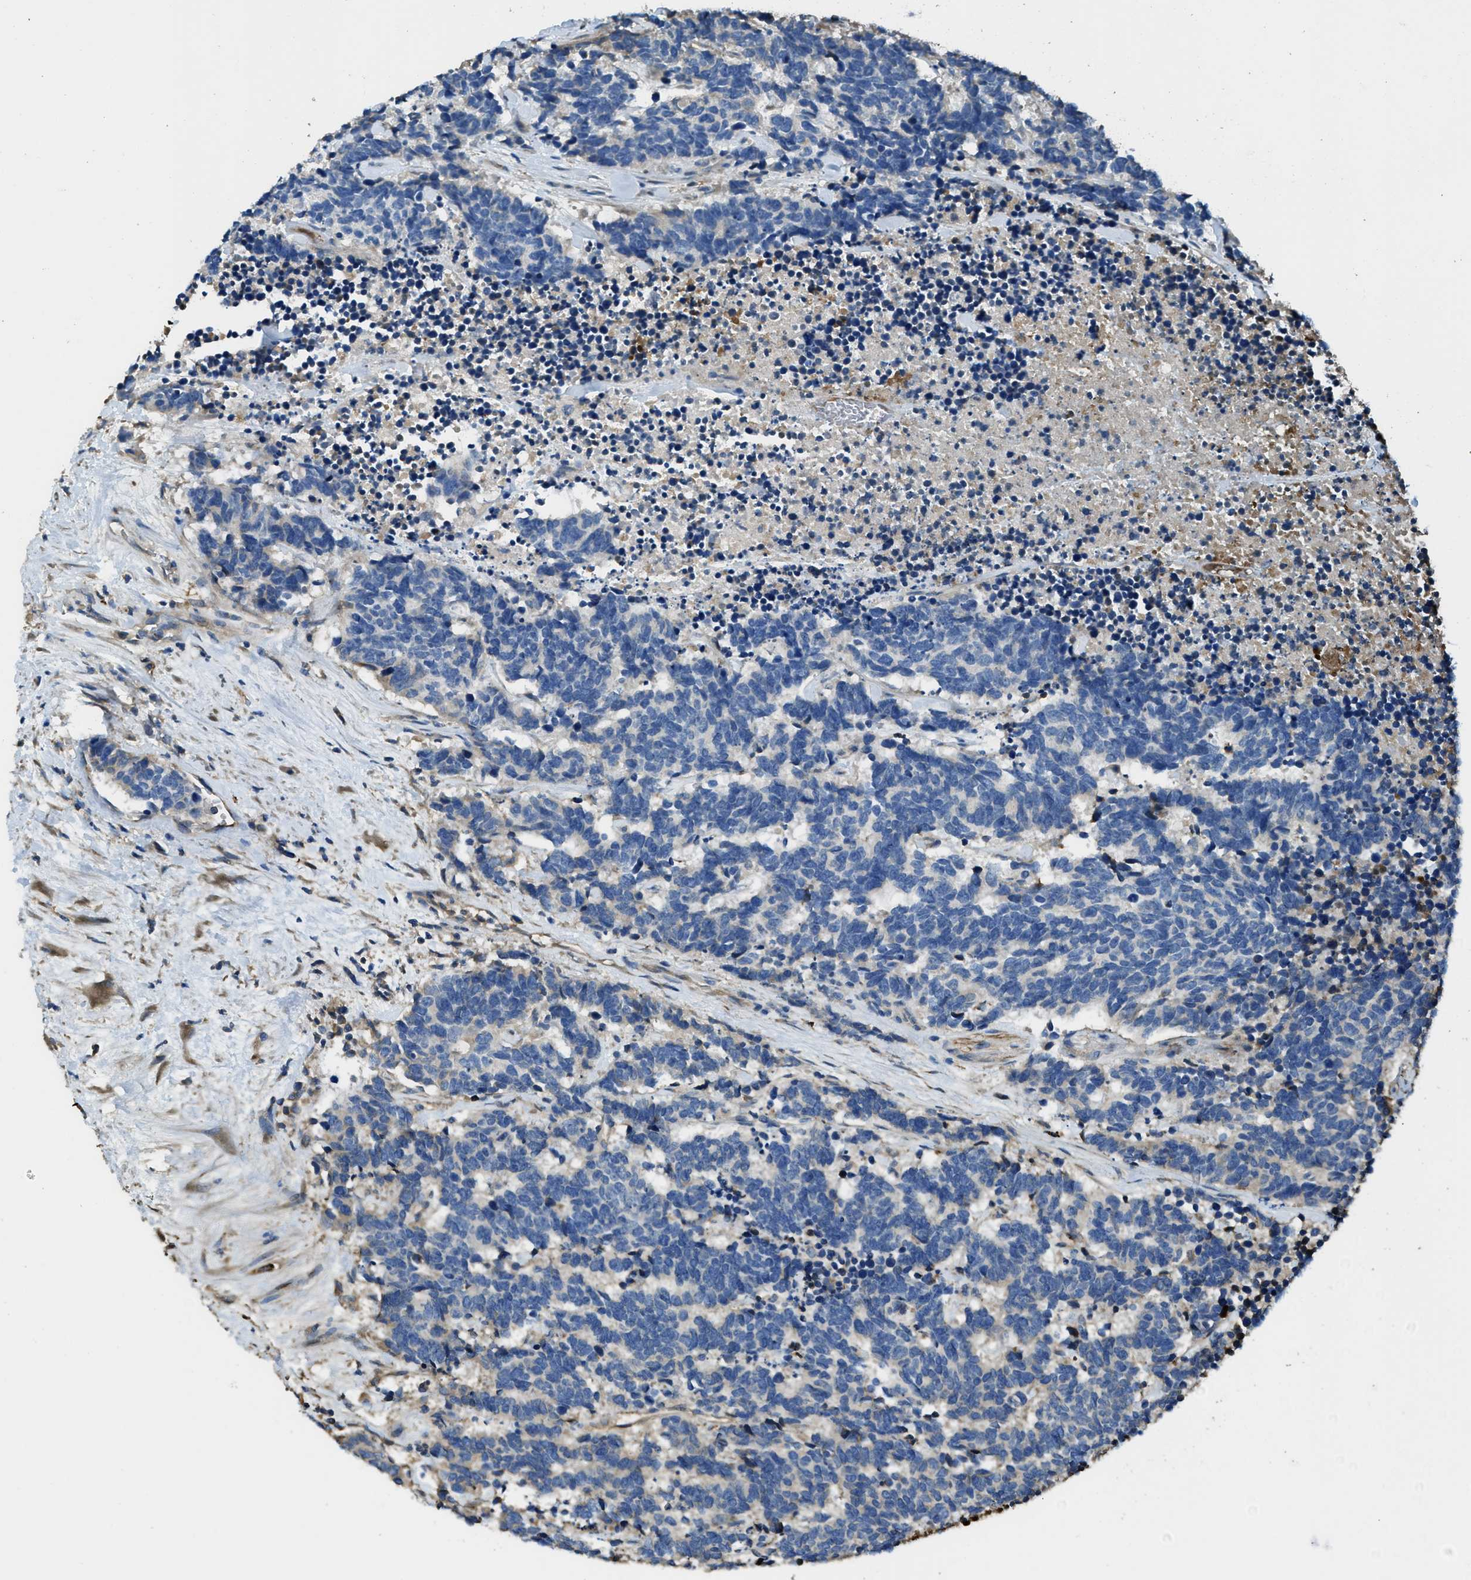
{"staining": {"intensity": "negative", "quantity": "none", "location": "none"}, "tissue": "carcinoid", "cell_type": "Tumor cells", "image_type": "cancer", "snomed": [{"axis": "morphology", "description": "Carcinoma, NOS"}, {"axis": "morphology", "description": "Carcinoid, malignant, NOS"}, {"axis": "topography", "description": "Urinary bladder"}], "caption": "IHC of carcinoid displays no positivity in tumor cells.", "gene": "RIPK2", "patient": {"sex": "male", "age": 57}}